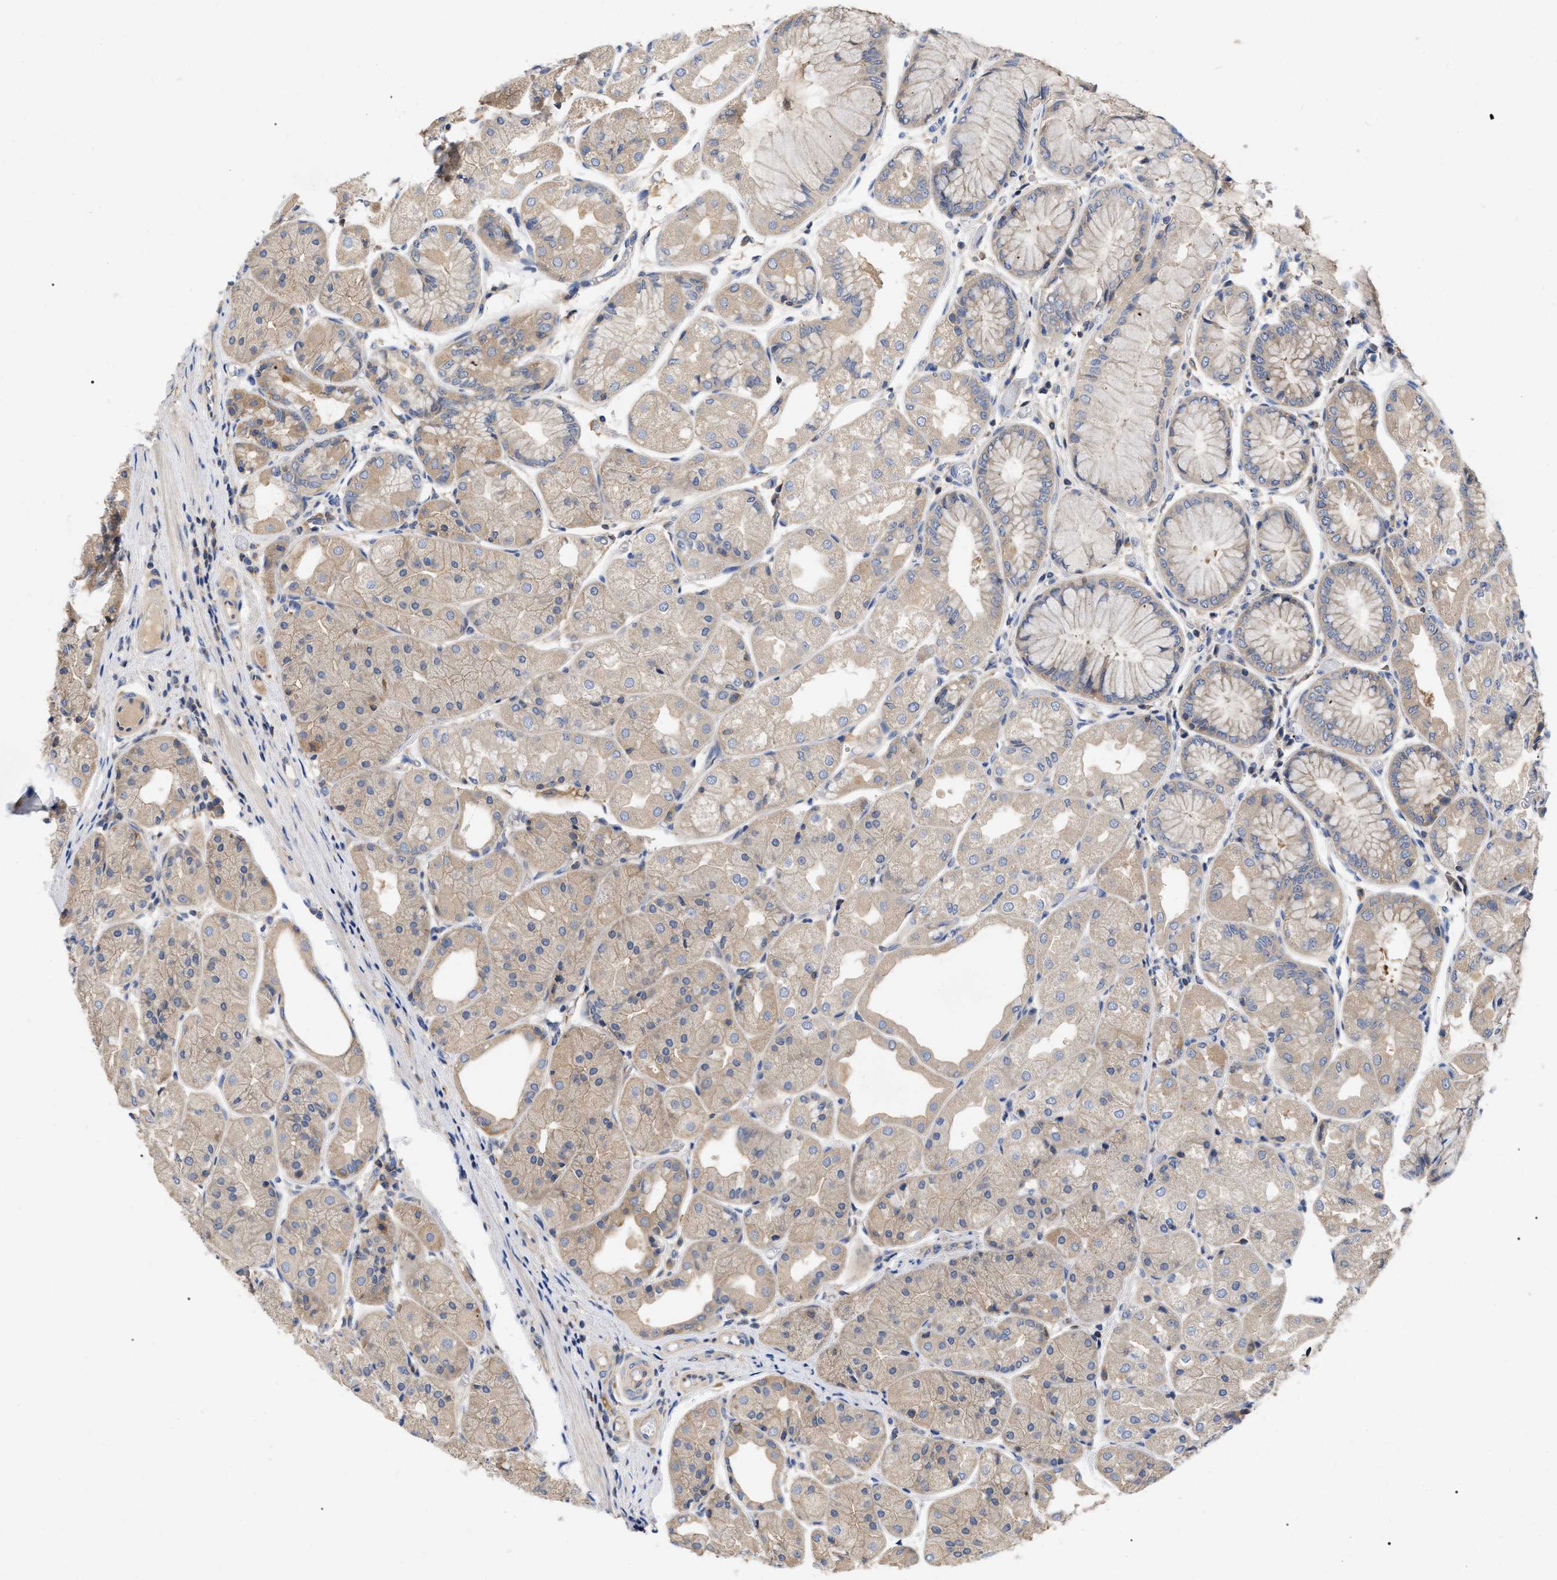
{"staining": {"intensity": "weak", "quantity": ">75%", "location": "cytoplasmic/membranous"}, "tissue": "stomach", "cell_type": "Glandular cells", "image_type": "normal", "snomed": [{"axis": "morphology", "description": "Normal tissue, NOS"}, {"axis": "topography", "description": "Stomach, upper"}], "caption": "Weak cytoplasmic/membranous staining for a protein is present in about >75% of glandular cells of normal stomach using IHC.", "gene": "RAP1GDS1", "patient": {"sex": "male", "age": 72}}